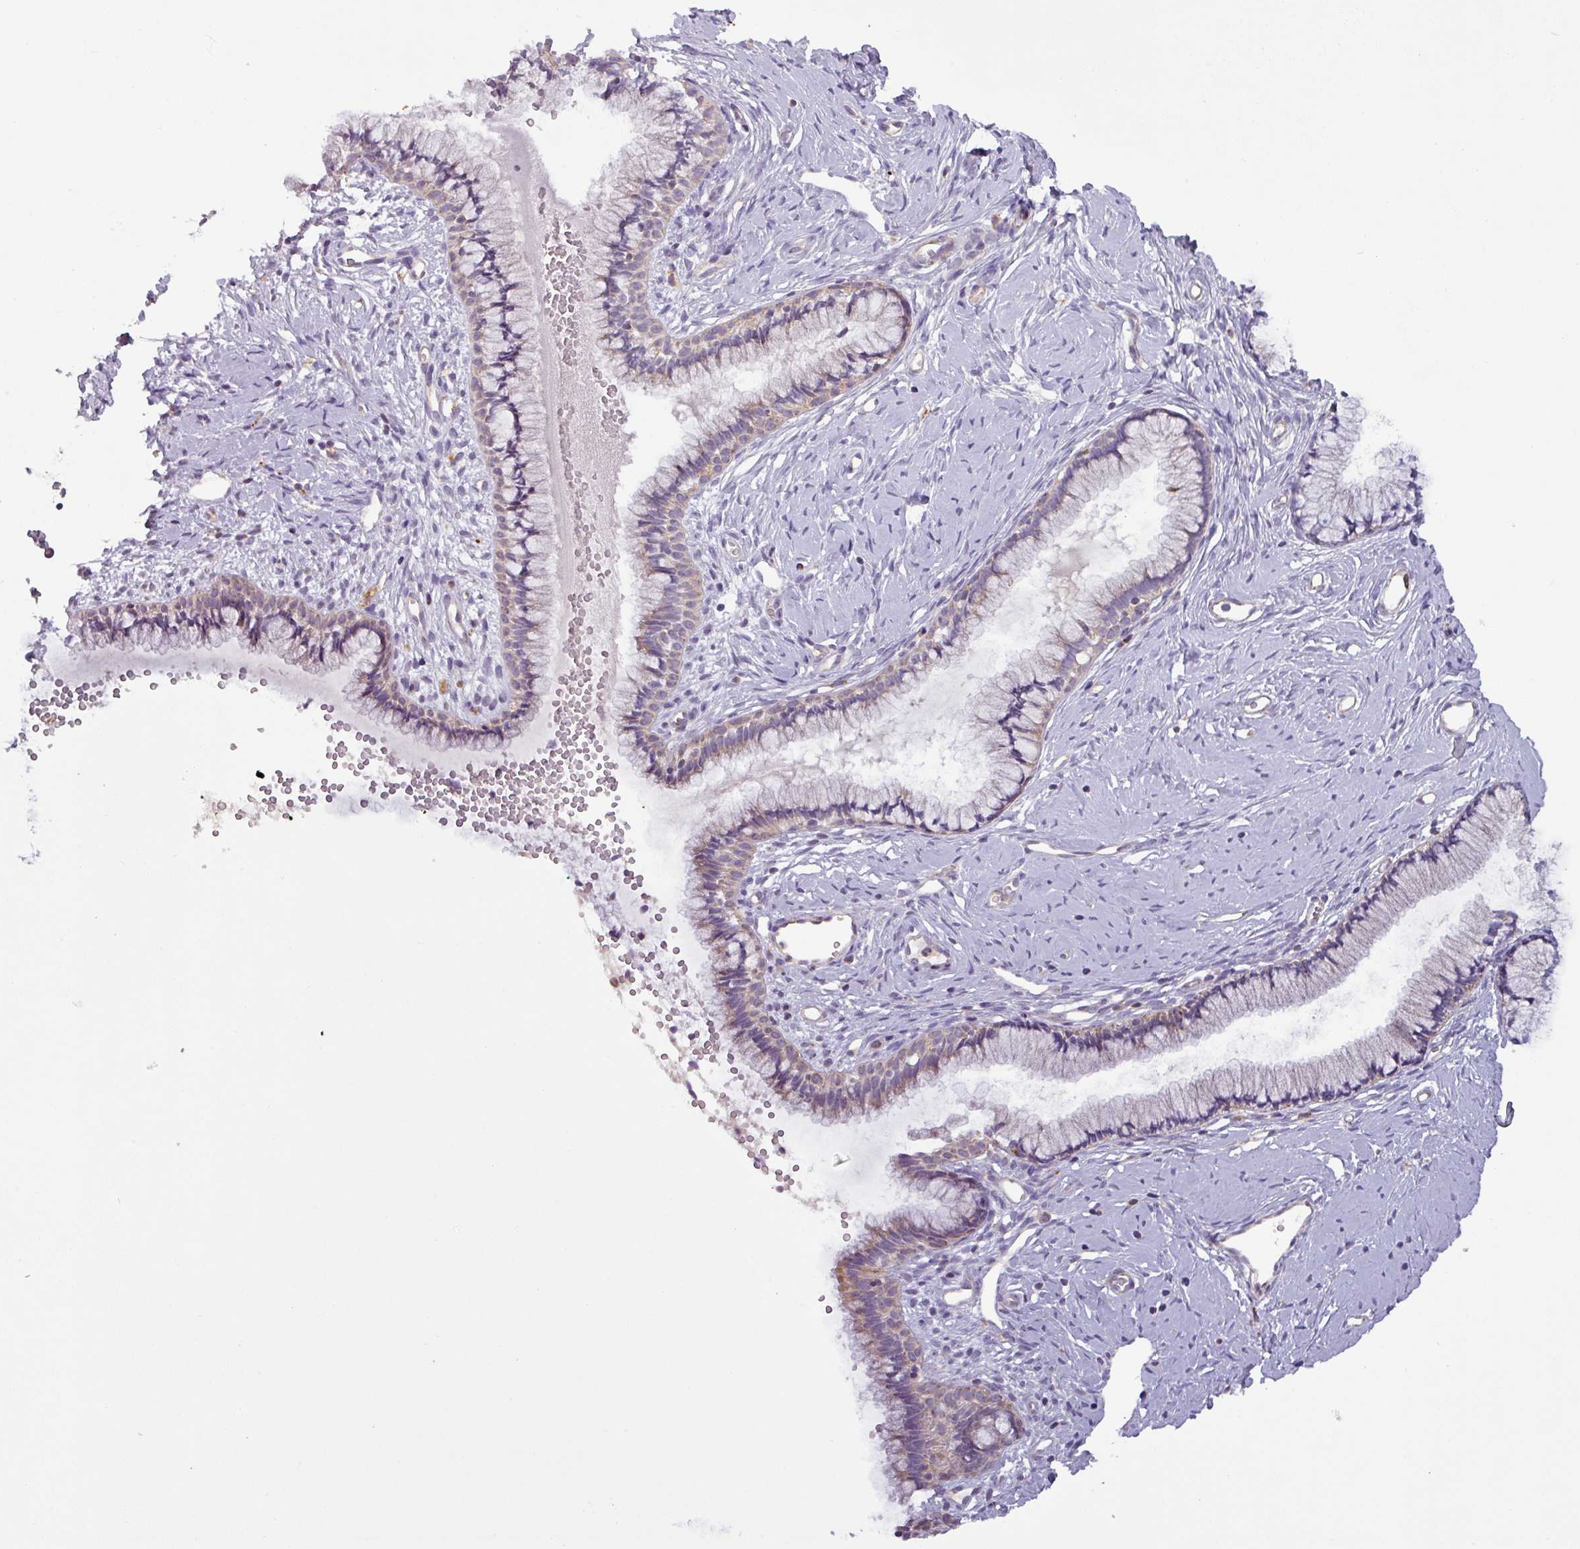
{"staining": {"intensity": "weak", "quantity": "25%-75%", "location": "cytoplasmic/membranous"}, "tissue": "cervix", "cell_type": "Glandular cells", "image_type": "normal", "snomed": [{"axis": "morphology", "description": "Normal tissue, NOS"}, {"axis": "topography", "description": "Cervix"}], "caption": "DAB immunohistochemical staining of benign cervix shows weak cytoplasmic/membranous protein positivity in approximately 25%-75% of glandular cells.", "gene": "PNMA6A", "patient": {"sex": "female", "age": 40}}